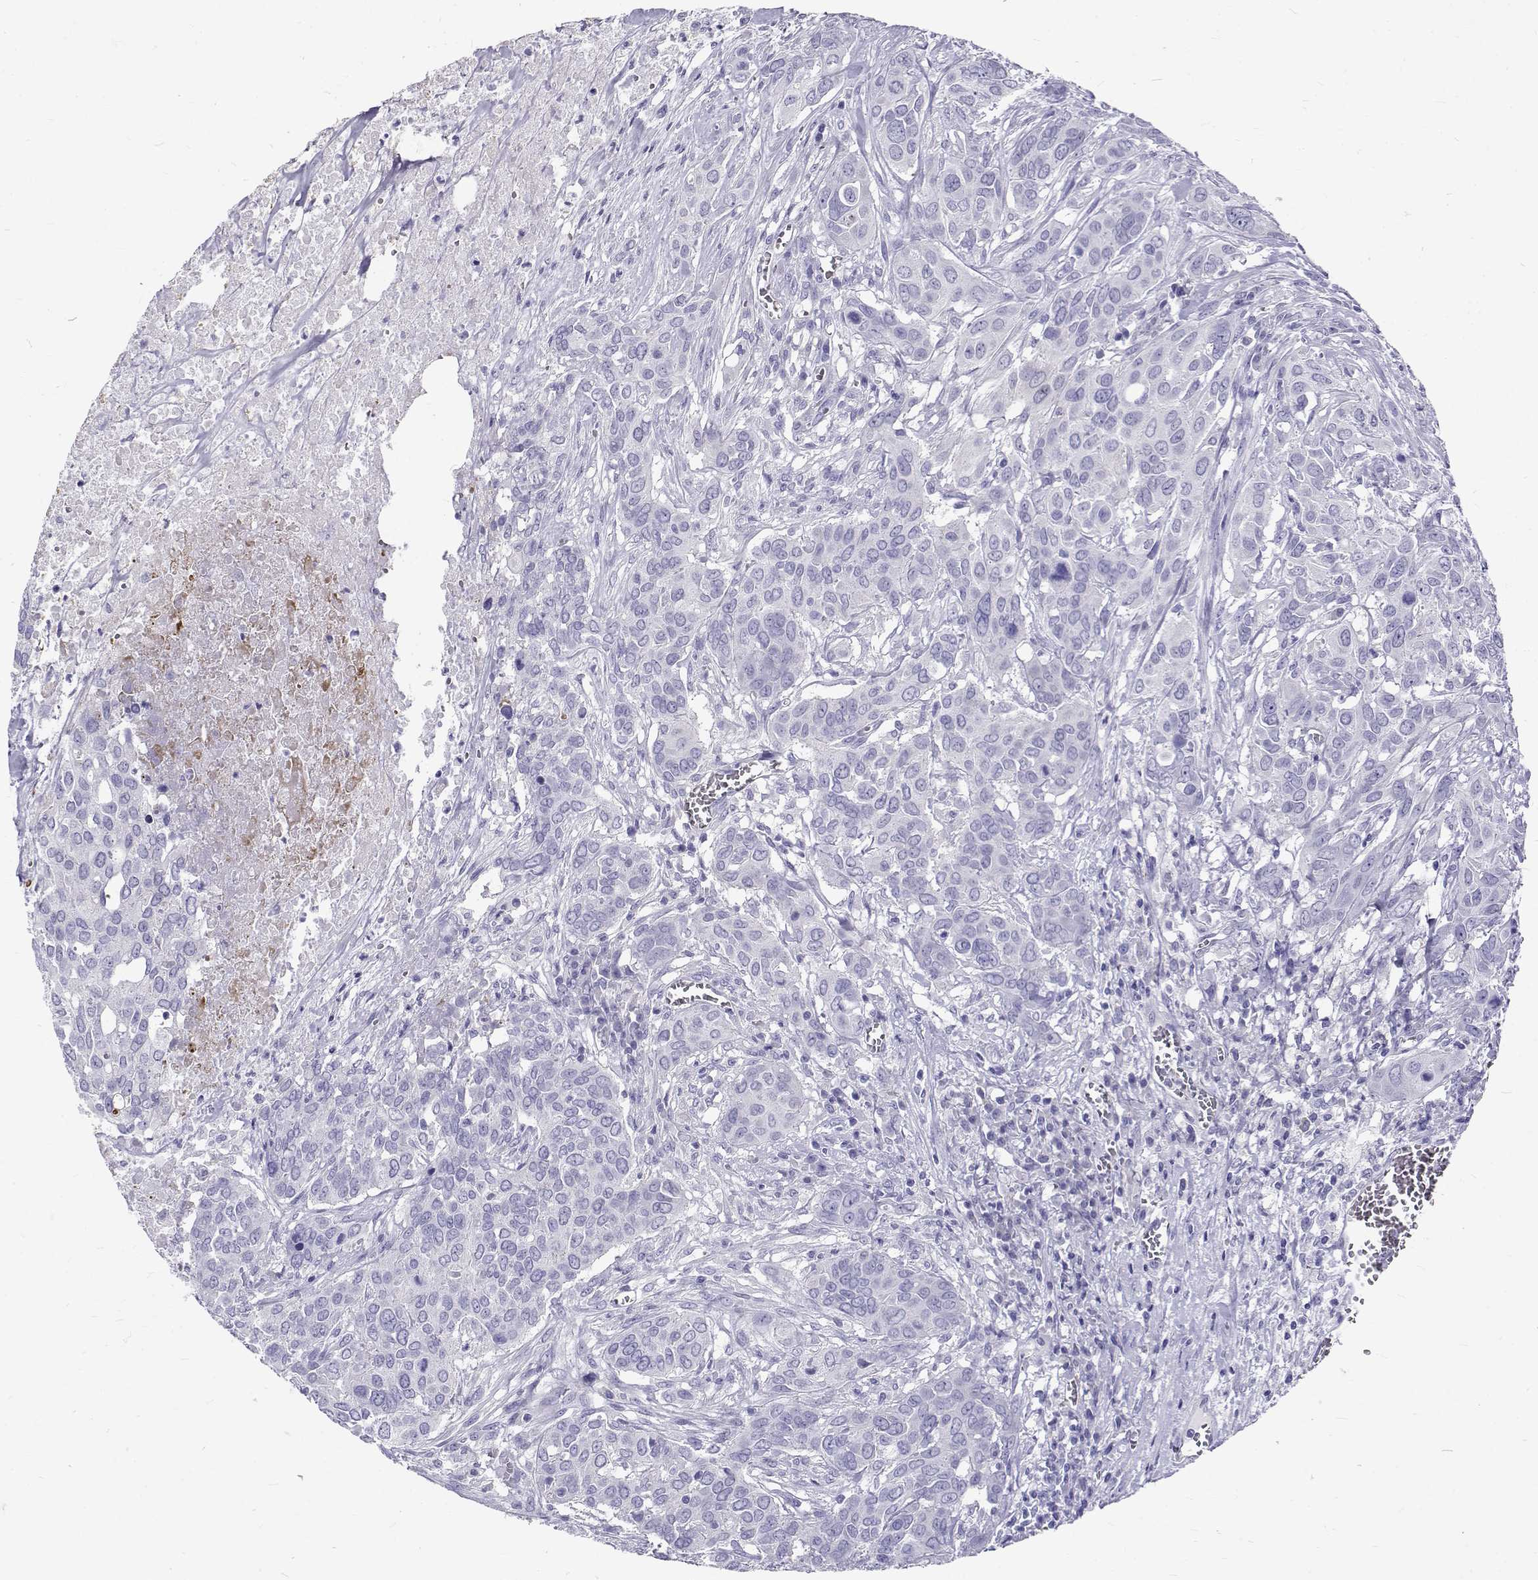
{"staining": {"intensity": "negative", "quantity": "none", "location": "none"}, "tissue": "urothelial cancer", "cell_type": "Tumor cells", "image_type": "cancer", "snomed": [{"axis": "morphology", "description": "Urothelial carcinoma, NOS"}, {"axis": "morphology", "description": "Urothelial carcinoma, High grade"}, {"axis": "topography", "description": "Urinary bladder"}], "caption": "There is no significant staining in tumor cells of urothelial cancer. (Stains: DAB (3,3'-diaminobenzidine) immunohistochemistry (IHC) with hematoxylin counter stain, Microscopy: brightfield microscopy at high magnification).", "gene": "IGSF1", "patient": {"sex": "male", "age": 63}}